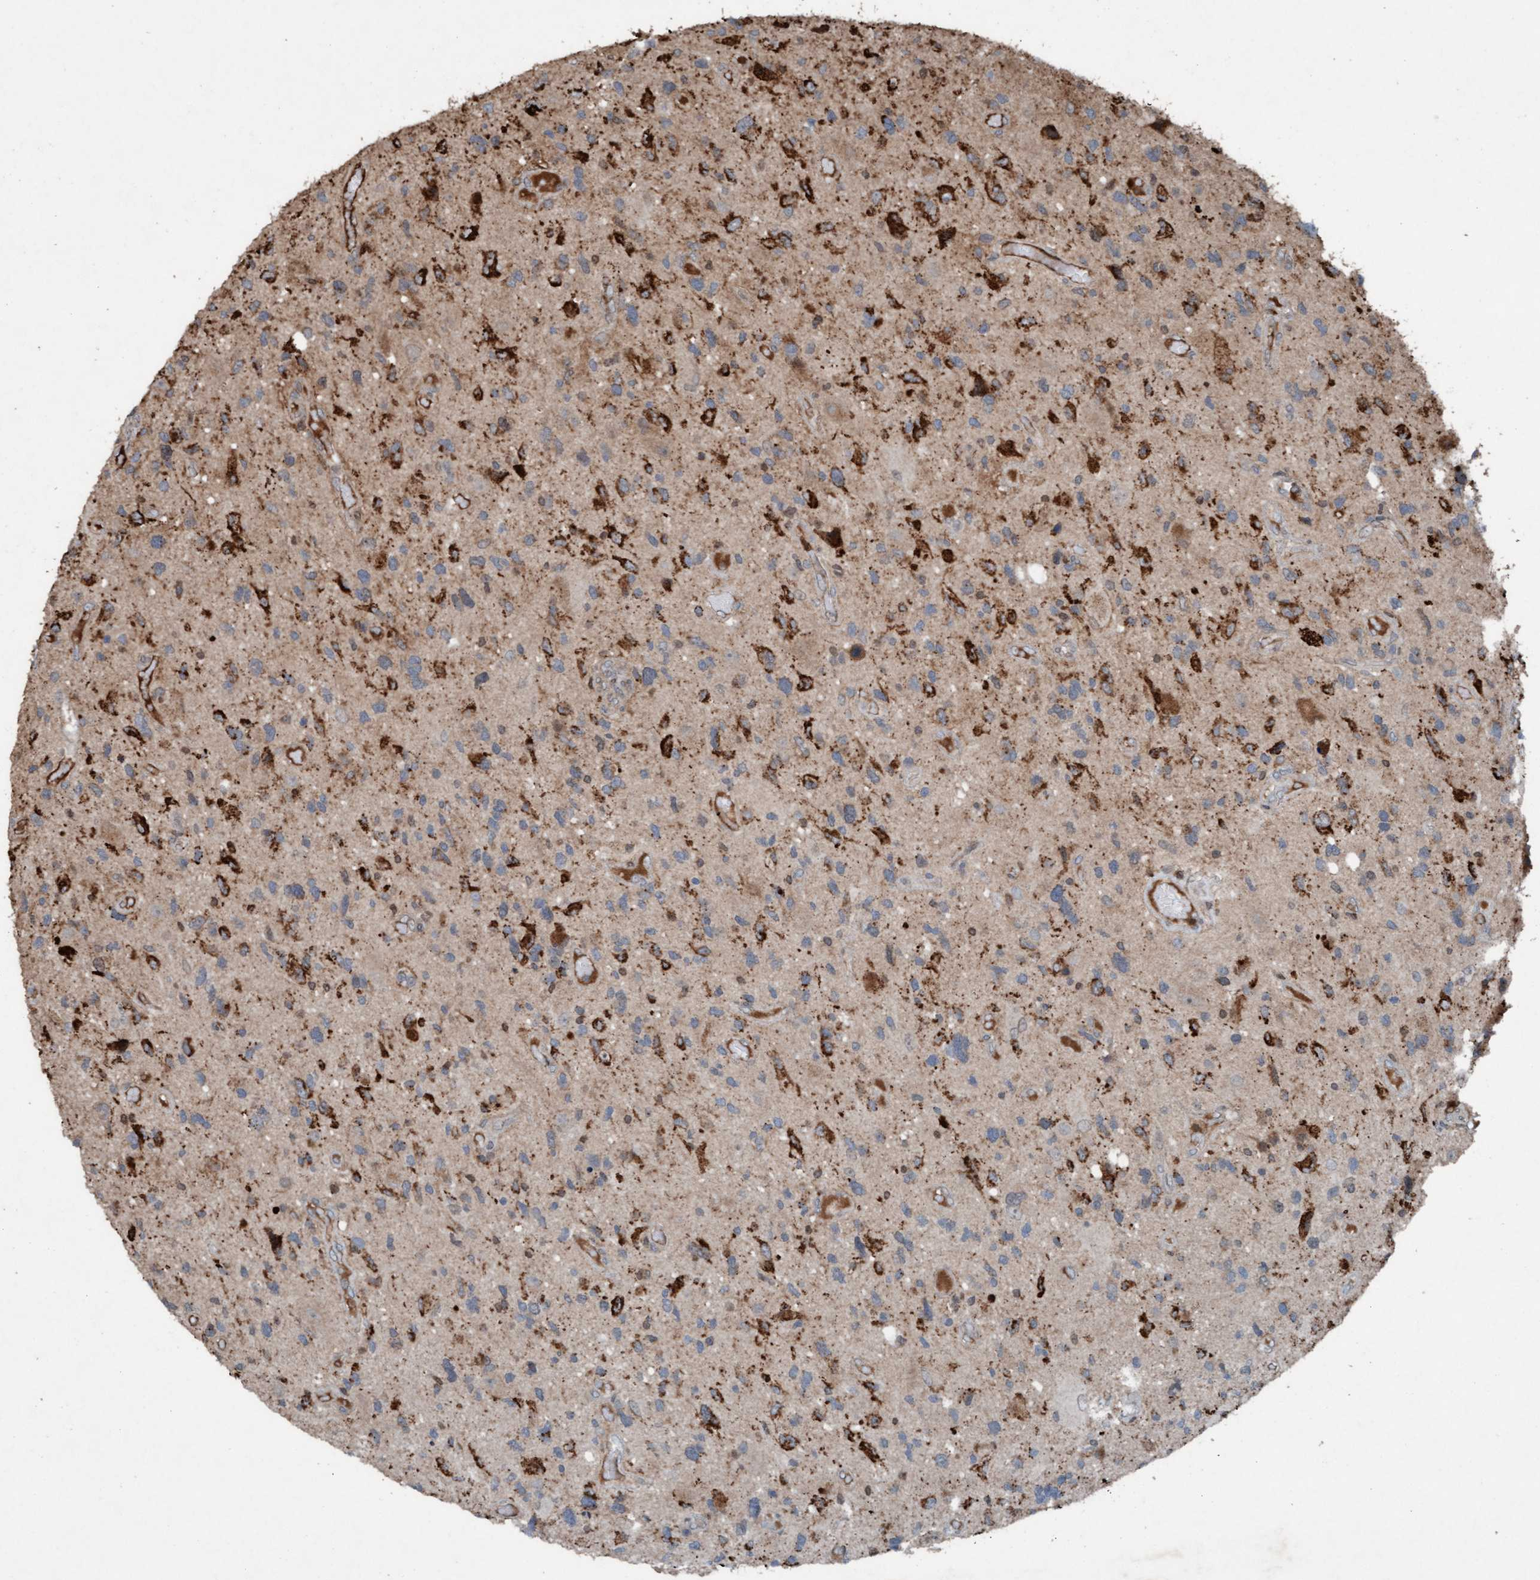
{"staining": {"intensity": "moderate", "quantity": "<25%", "location": "cytoplasmic/membranous"}, "tissue": "glioma", "cell_type": "Tumor cells", "image_type": "cancer", "snomed": [{"axis": "morphology", "description": "Glioma, malignant, High grade"}, {"axis": "topography", "description": "Brain"}], "caption": "IHC image of neoplastic tissue: human glioma stained using immunohistochemistry (IHC) displays low levels of moderate protein expression localized specifically in the cytoplasmic/membranous of tumor cells, appearing as a cytoplasmic/membranous brown color.", "gene": "PLXNB2", "patient": {"sex": "male", "age": 33}}